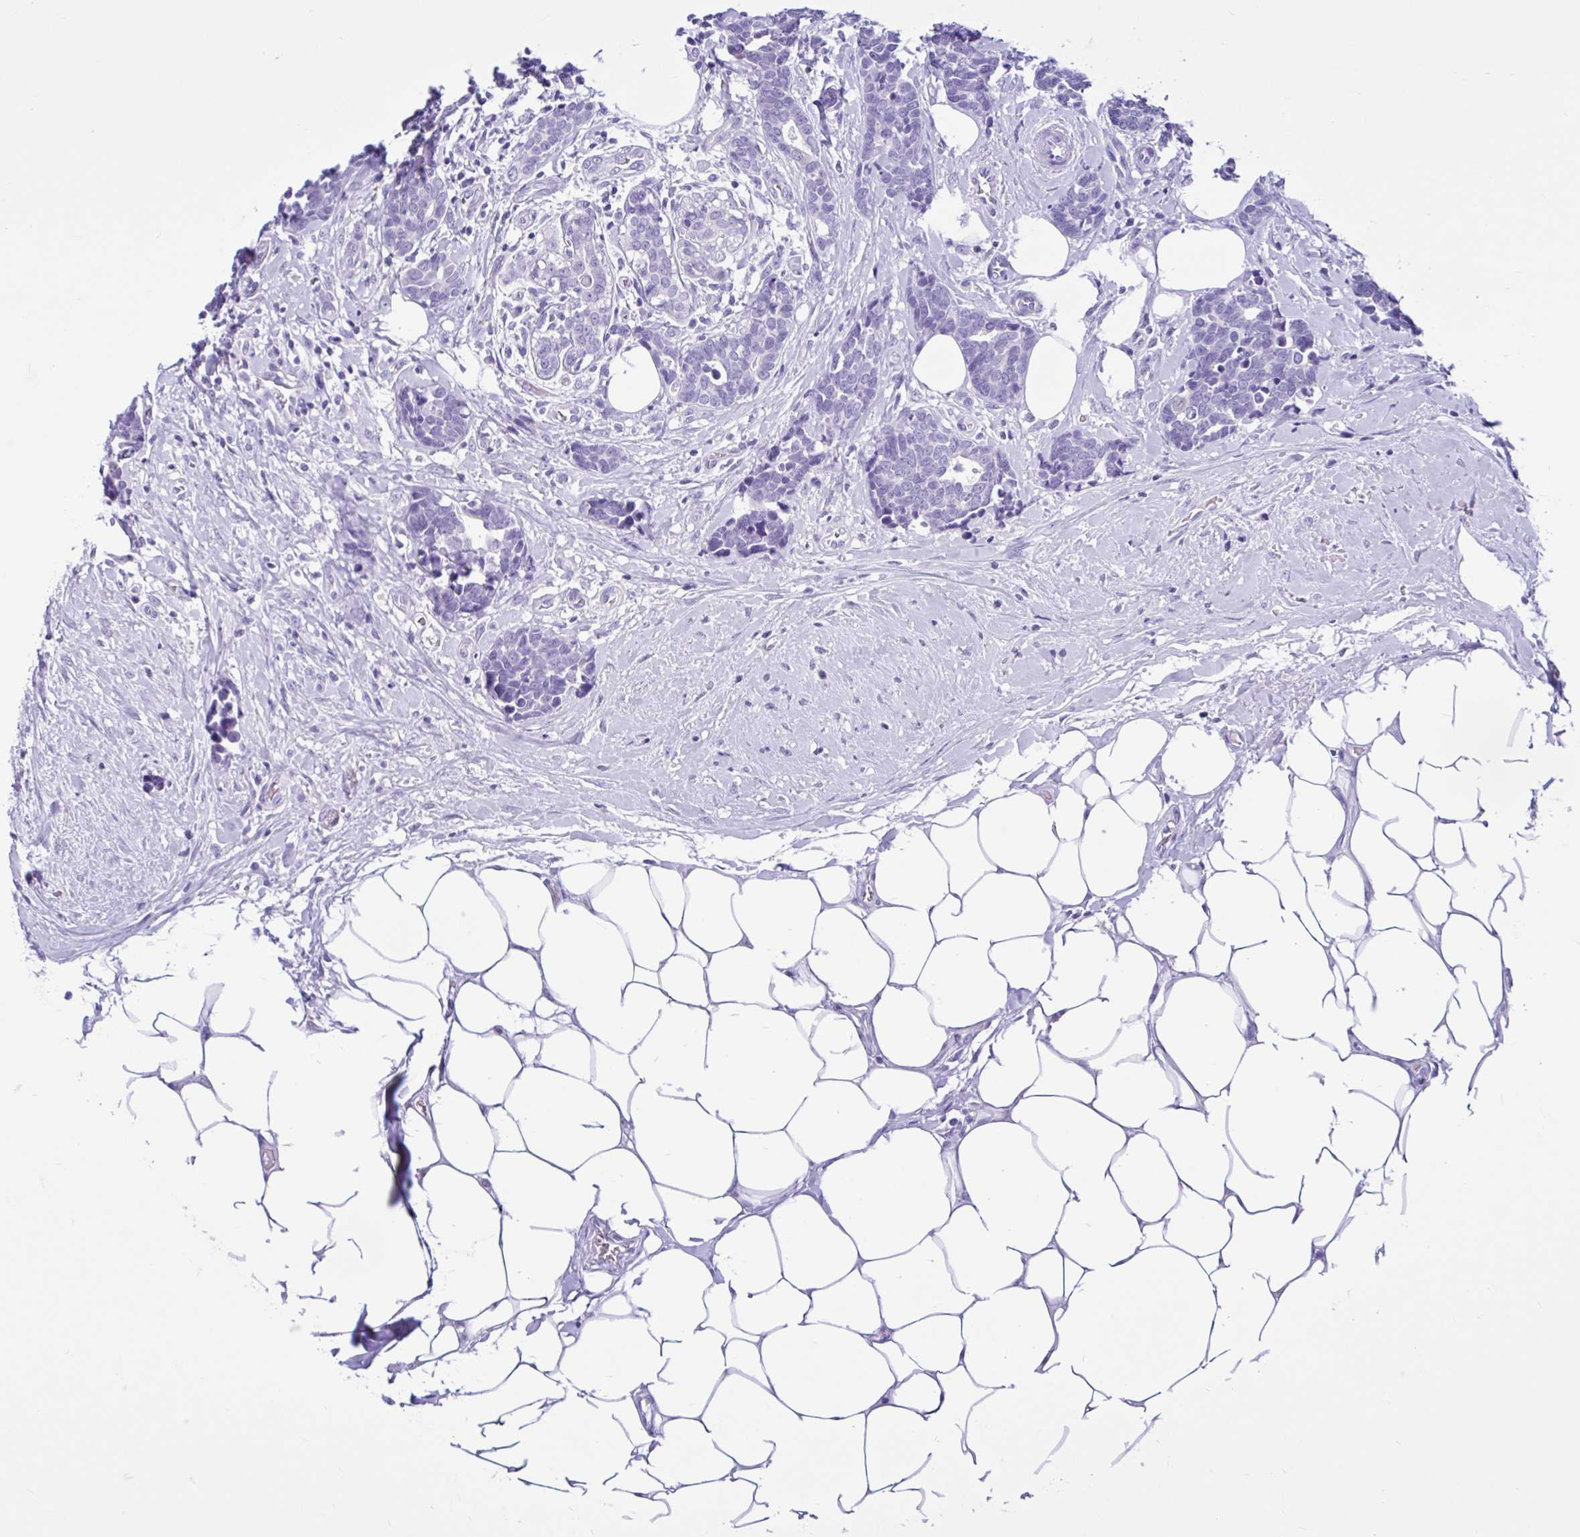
{"staining": {"intensity": "negative", "quantity": "none", "location": "none"}, "tissue": "breast cancer", "cell_type": "Tumor cells", "image_type": "cancer", "snomed": [{"axis": "morphology", "description": "Duct carcinoma"}, {"axis": "topography", "description": "Breast"}], "caption": "The immunohistochemistry (IHC) image has no significant expression in tumor cells of breast cancer (invasive ductal carcinoma) tissue.", "gene": "CYP19A1", "patient": {"sex": "female", "age": 71}}